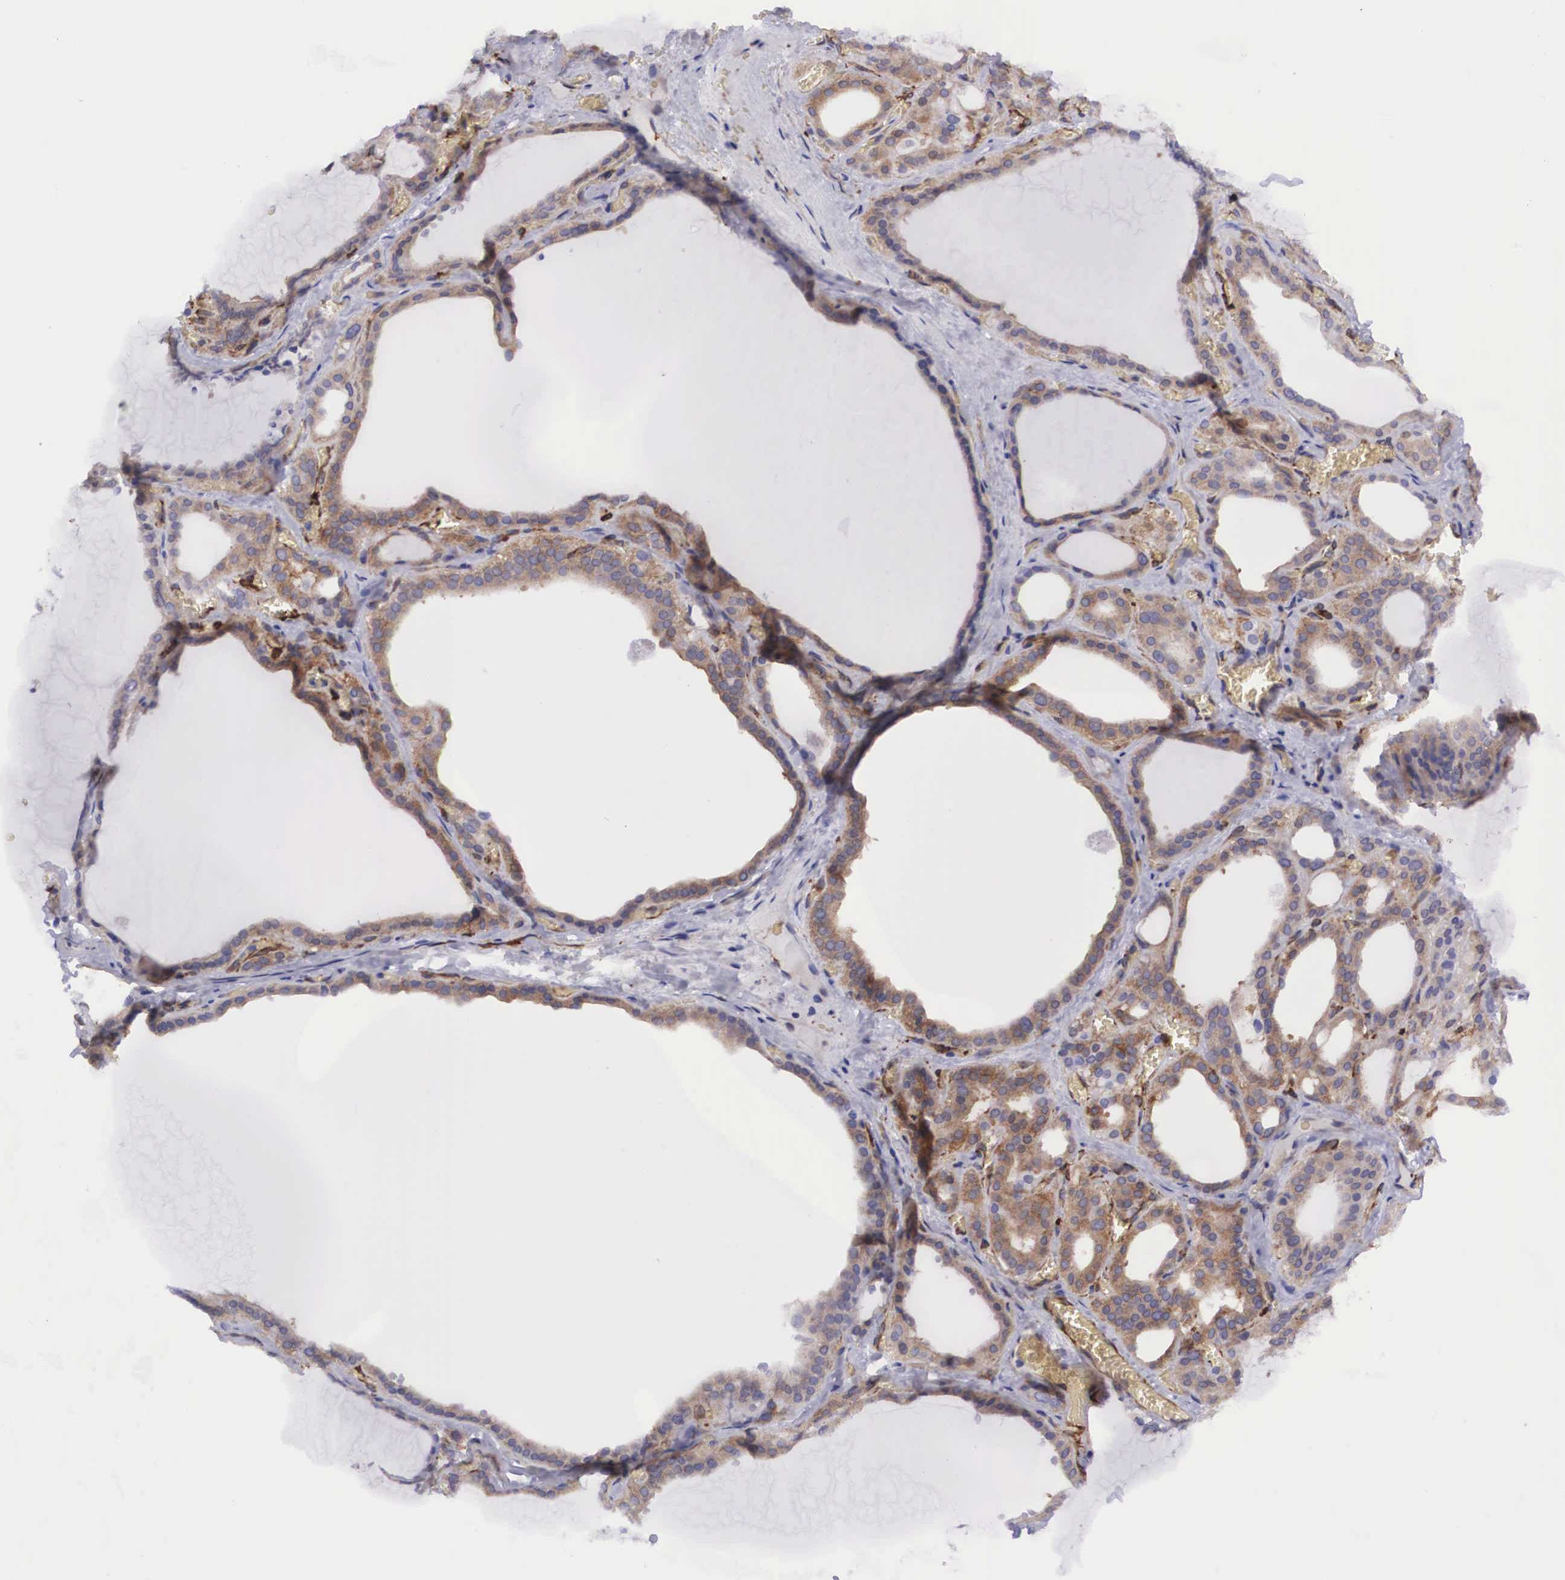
{"staining": {"intensity": "moderate", "quantity": "25%-75%", "location": "cytoplasmic/membranous"}, "tissue": "thyroid gland", "cell_type": "Glandular cells", "image_type": "normal", "snomed": [{"axis": "morphology", "description": "Normal tissue, NOS"}, {"axis": "topography", "description": "Thyroid gland"}], "caption": "Brown immunohistochemical staining in normal thyroid gland shows moderate cytoplasmic/membranous positivity in about 25%-75% of glandular cells.", "gene": "BCAR1", "patient": {"sex": "female", "age": 55}}